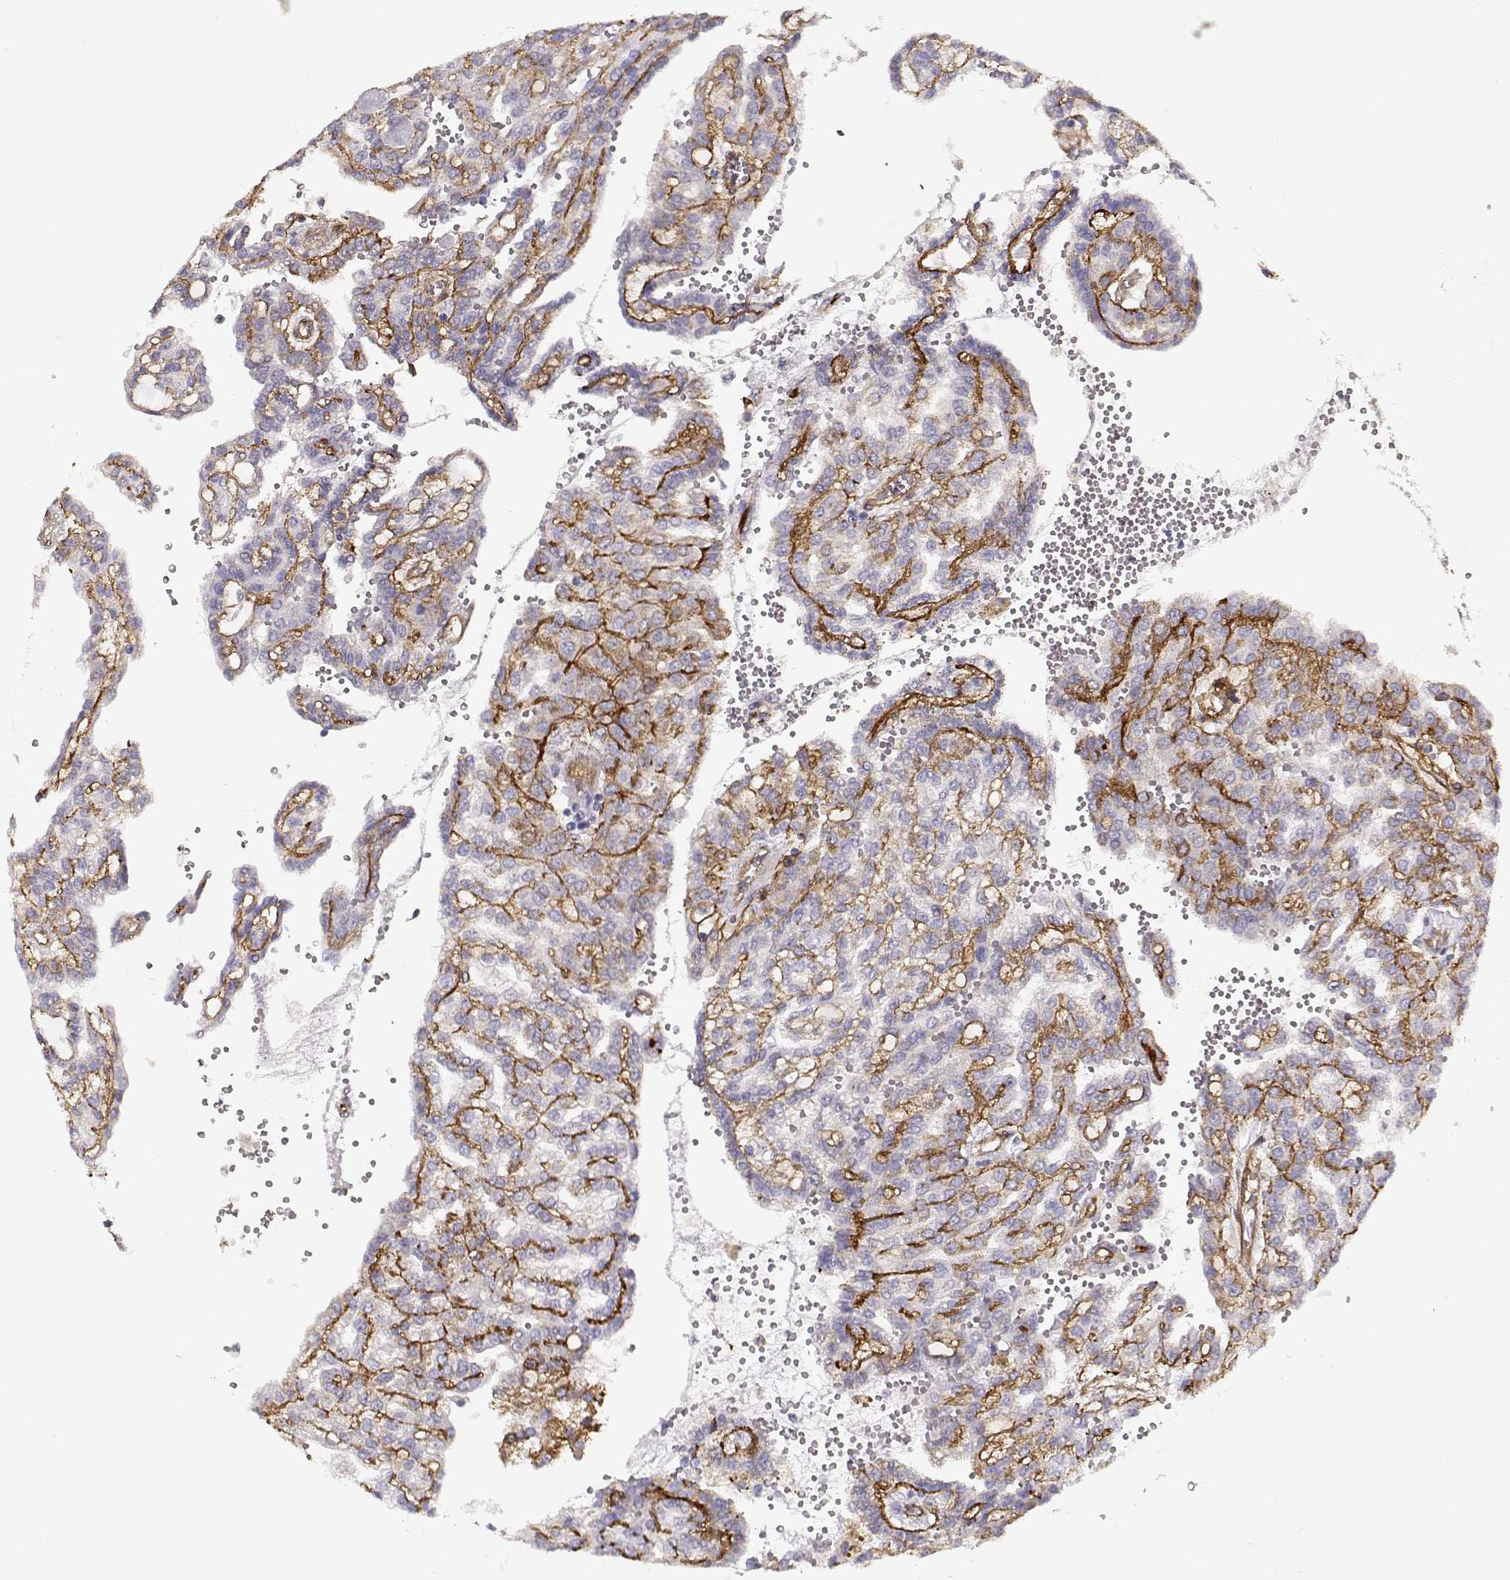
{"staining": {"intensity": "negative", "quantity": "none", "location": "none"}, "tissue": "renal cancer", "cell_type": "Tumor cells", "image_type": "cancer", "snomed": [{"axis": "morphology", "description": "Adenocarcinoma, NOS"}, {"axis": "topography", "description": "Kidney"}], "caption": "The histopathology image displays no staining of tumor cells in renal cancer.", "gene": "LAMC1", "patient": {"sex": "male", "age": 63}}